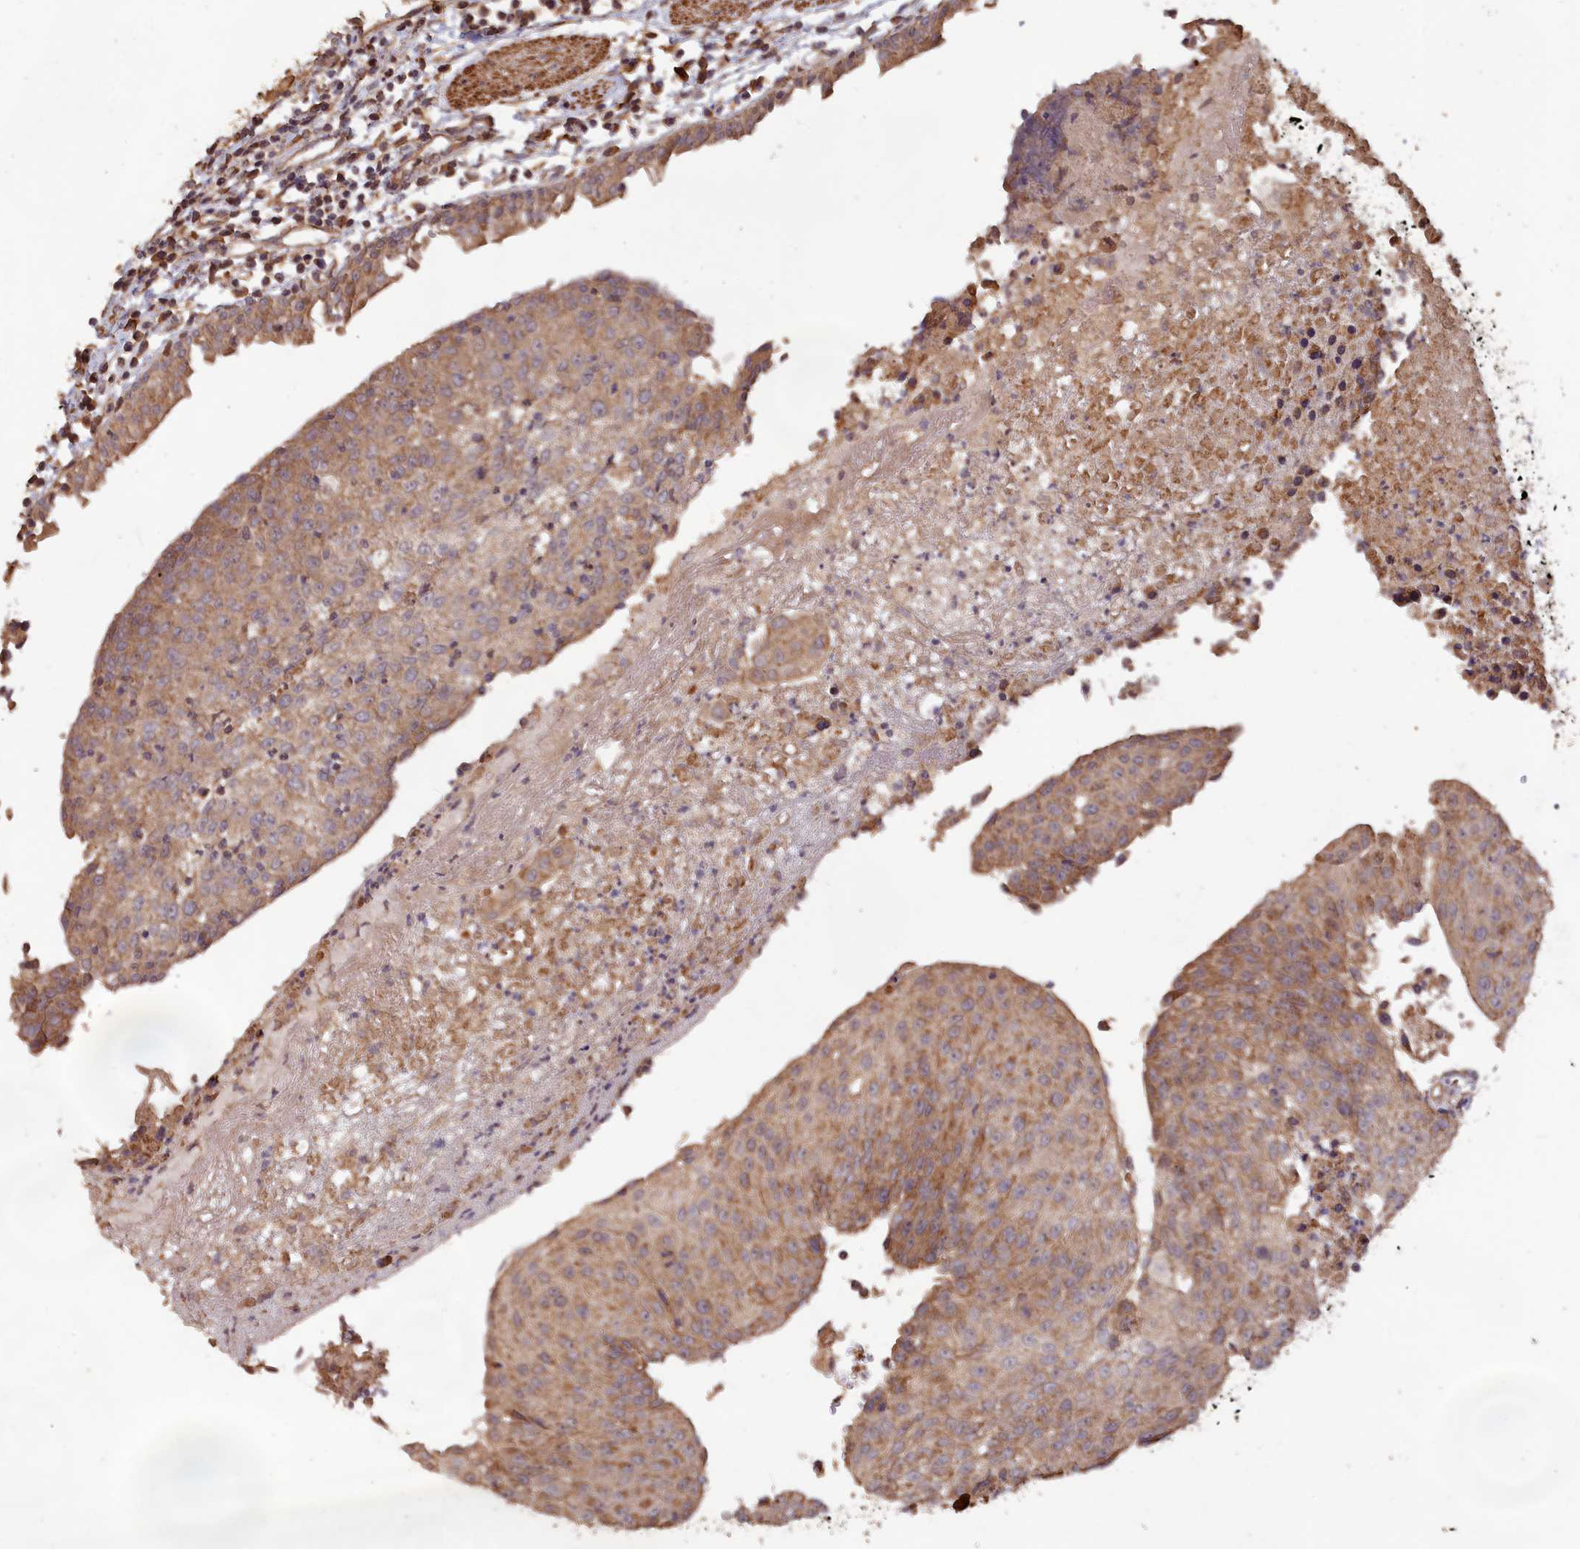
{"staining": {"intensity": "weak", "quantity": ">75%", "location": "cytoplasmic/membranous"}, "tissue": "urothelial cancer", "cell_type": "Tumor cells", "image_type": "cancer", "snomed": [{"axis": "morphology", "description": "Urothelial carcinoma, High grade"}, {"axis": "topography", "description": "Urinary bladder"}], "caption": "Tumor cells reveal weak cytoplasmic/membranous positivity in about >75% of cells in urothelial carcinoma (high-grade). (DAB (3,3'-diaminobenzidine) IHC, brown staining for protein, blue staining for nuclei).", "gene": "LAYN", "patient": {"sex": "female", "age": 85}}